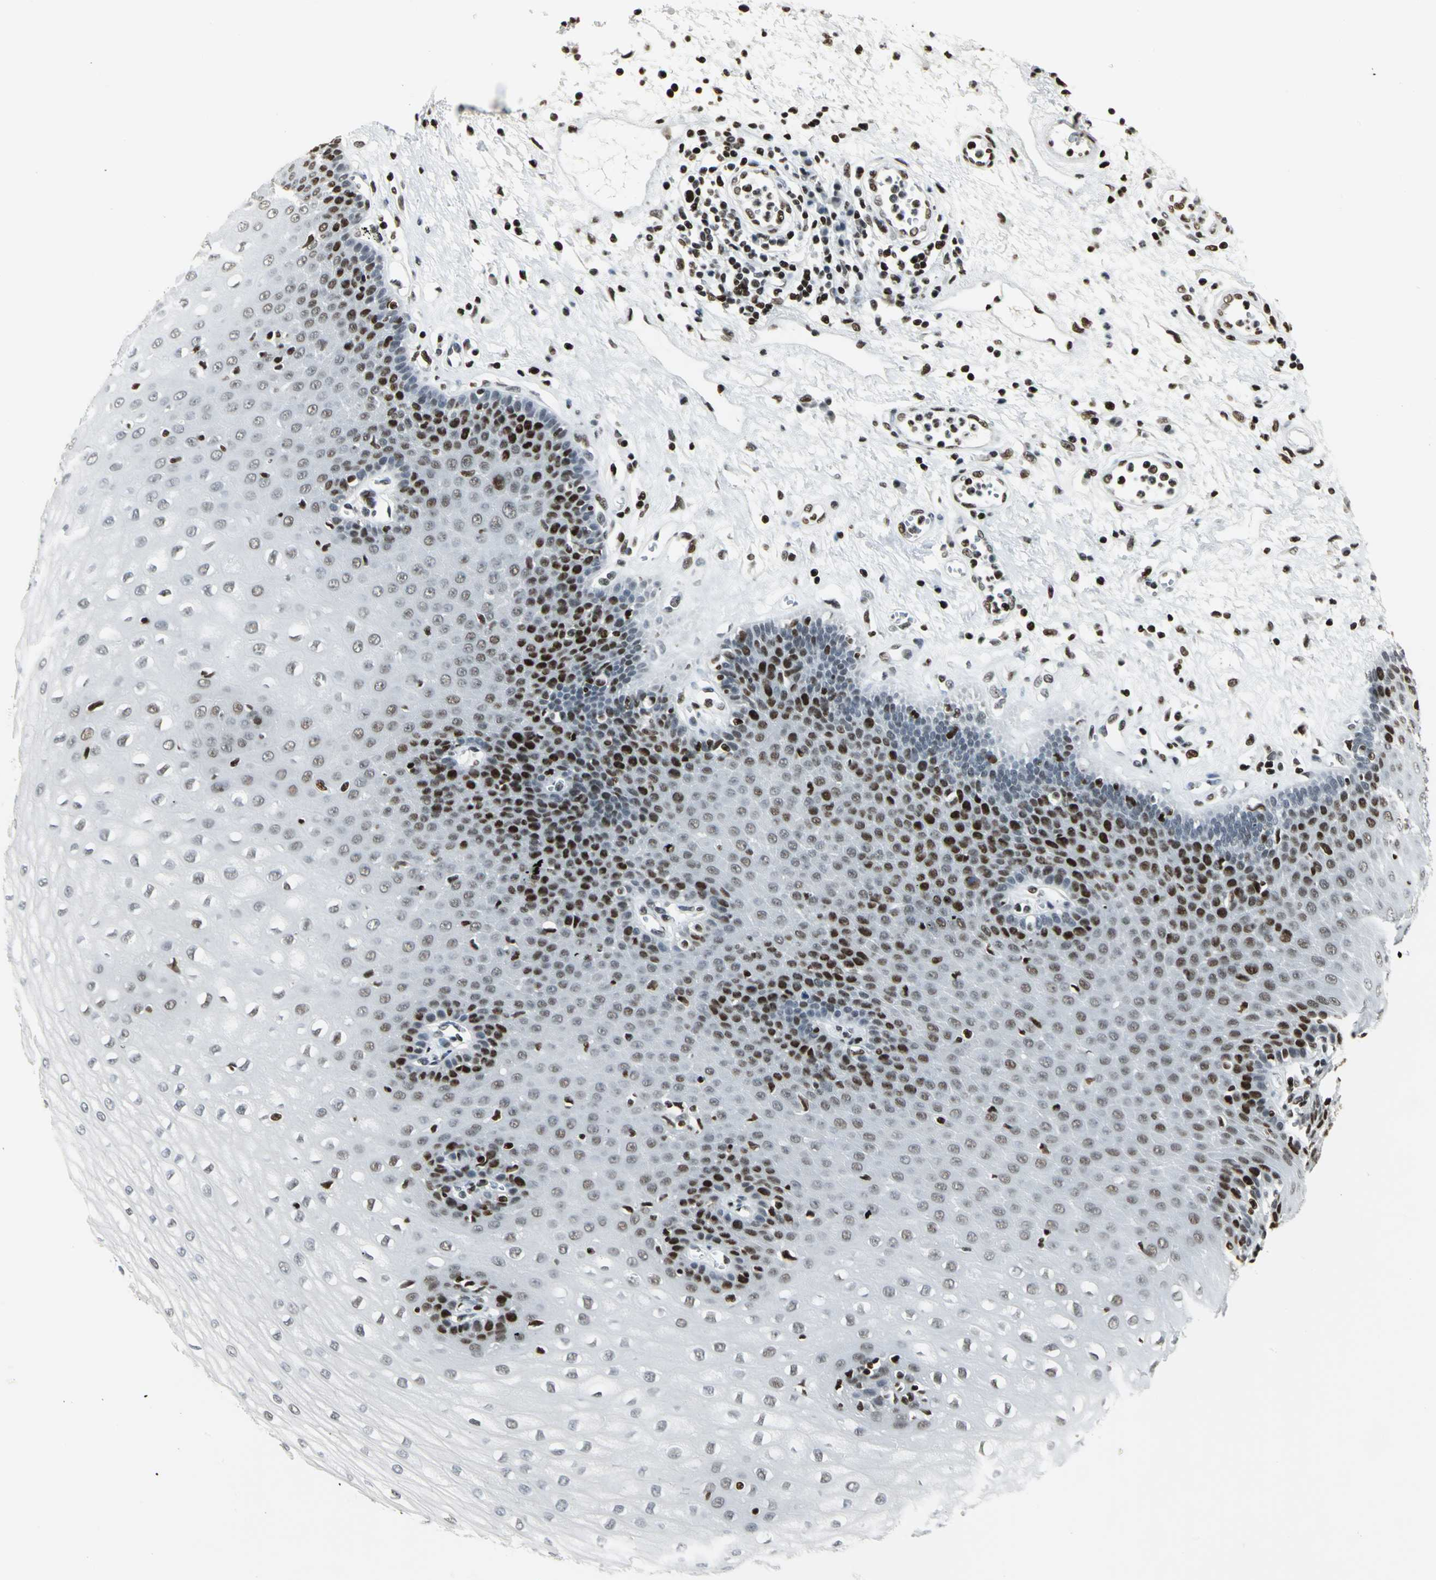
{"staining": {"intensity": "strong", "quantity": "25%-75%", "location": "nuclear"}, "tissue": "esophagus", "cell_type": "Squamous epithelial cells", "image_type": "normal", "snomed": [{"axis": "morphology", "description": "Normal tissue, NOS"}, {"axis": "morphology", "description": "Squamous cell carcinoma, NOS"}, {"axis": "topography", "description": "Esophagus"}], "caption": "Immunohistochemical staining of benign human esophagus displays high levels of strong nuclear expression in about 25%-75% of squamous epithelial cells. Using DAB (brown) and hematoxylin (blue) stains, captured at high magnification using brightfield microscopy.", "gene": "HNRNPD", "patient": {"sex": "male", "age": 65}}